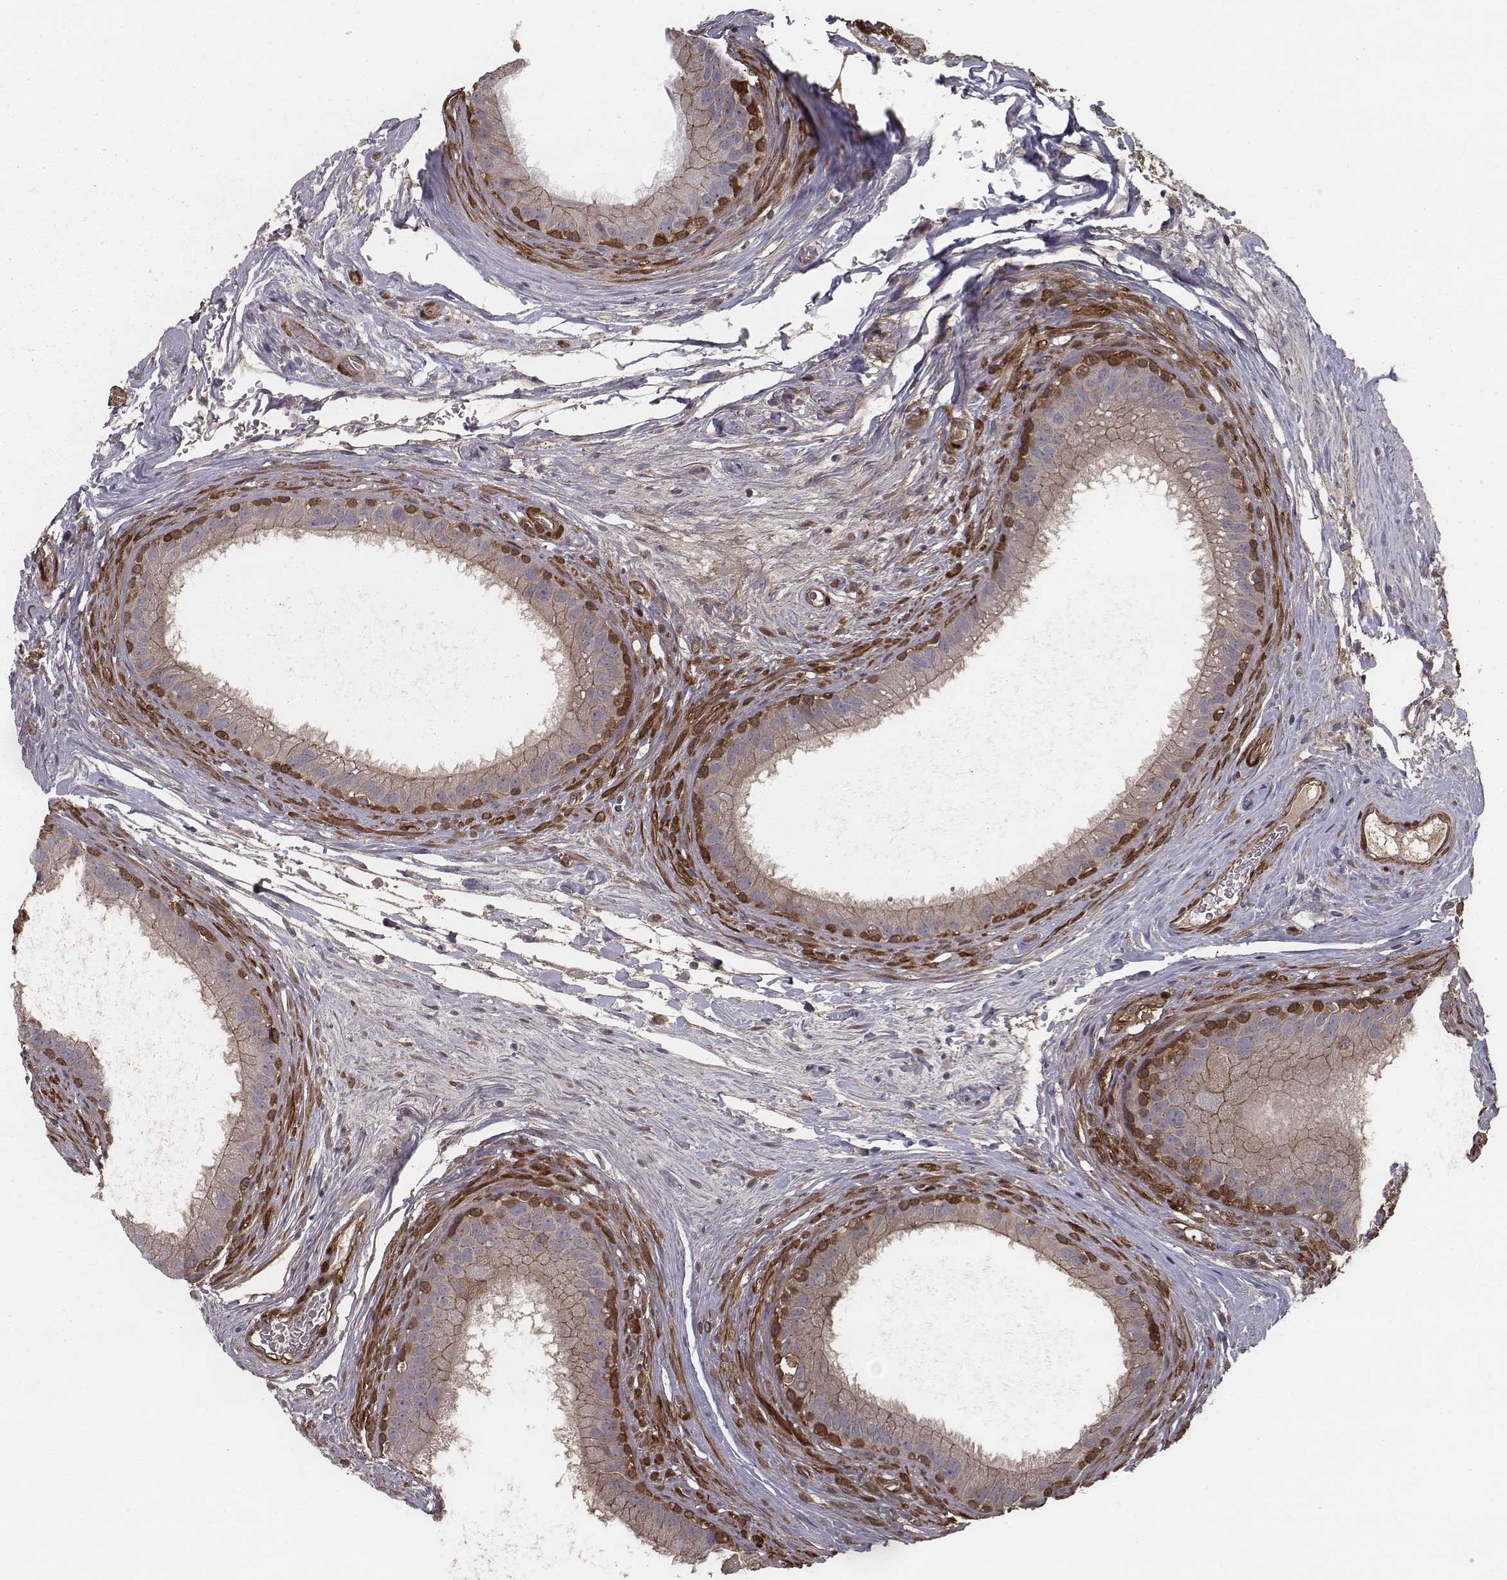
{"staining": {"intensity": "strong", "quantity": "25%-75%", "location": "cytoplasmic/membranous"}, "tissue": "epididymis", "cell_type": "Glandular cells", "image_type": "normal", "snomed": [{"axis": "morphology", "description": "Normal tissue, NOS"}, {"axis": "topography", "description": "Epididymis"}], "caption": "A brown stain shows strong cytoplasmic/membranous staining of a protein in glandular cells of benign epididymis. (IHC, brightfield microscopy, high magnification).", "gene": "ISYNA1", "patient": {"sex": "male", "age": 59}}